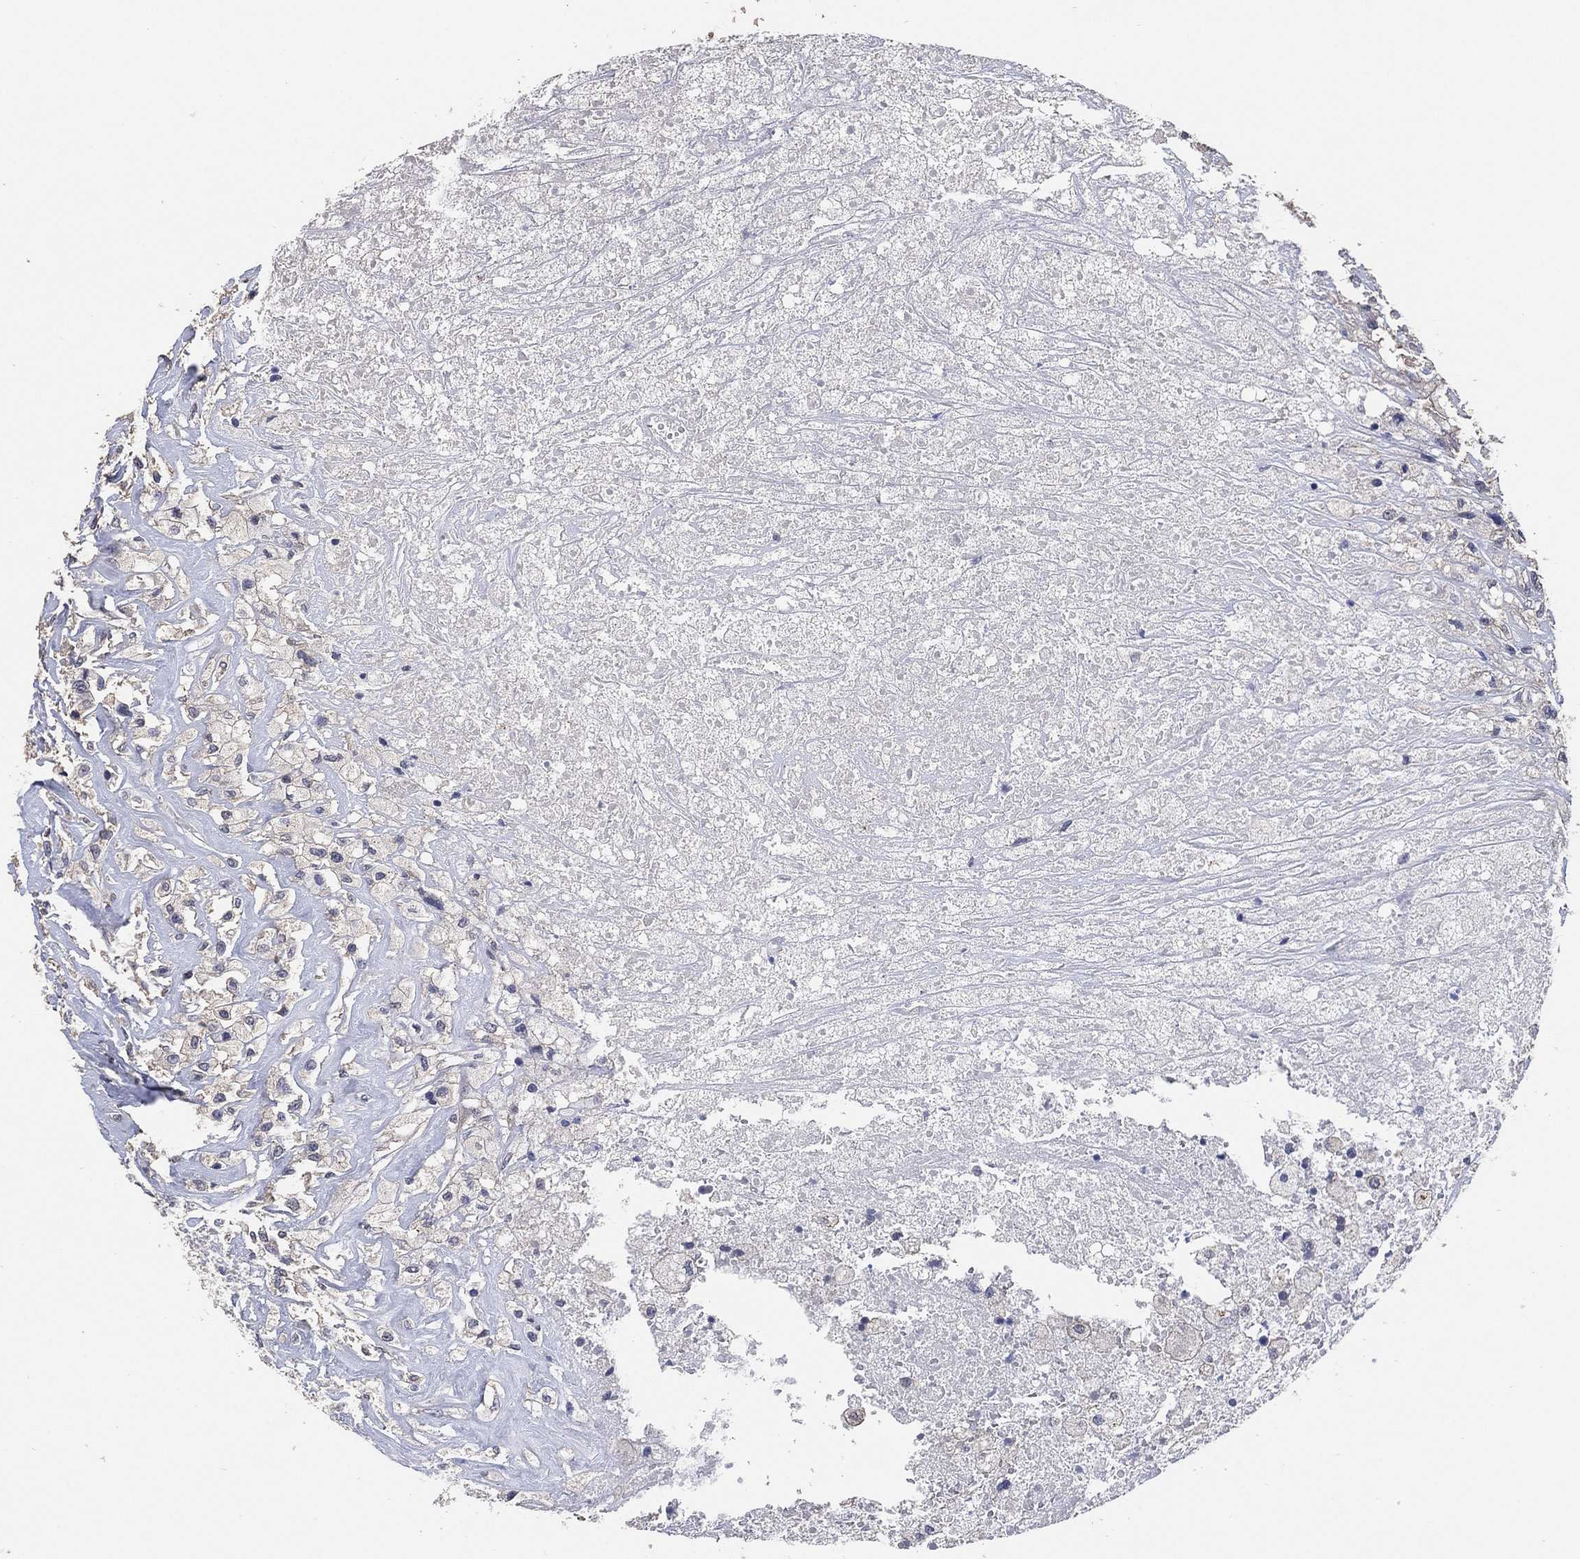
{"staining": {"intensity": "negative", "quantity": "none", "location": "none"}, "tissue": "testis cancer", "cell_type": "Tumor cells", "image_type": "cancer", "snomed": [{"axis": "morphology", "description": "Necrosis, NOS"}, {"axis": "morphology", "description": "Carcinoma, Embryonal, NOS"}, {"axis": "topography", "description": "Testis"}], "caption": "An IHC micrograph of testis embryonal carcinoma is shown. There is no staining in tumor cells of testis embryonal carcinoma. (DAB immunohistochemistry visualized using brightfield microscopy, high magnification).", "gene": "KLK5", "patient": {"sex": "male", "age": 19}}